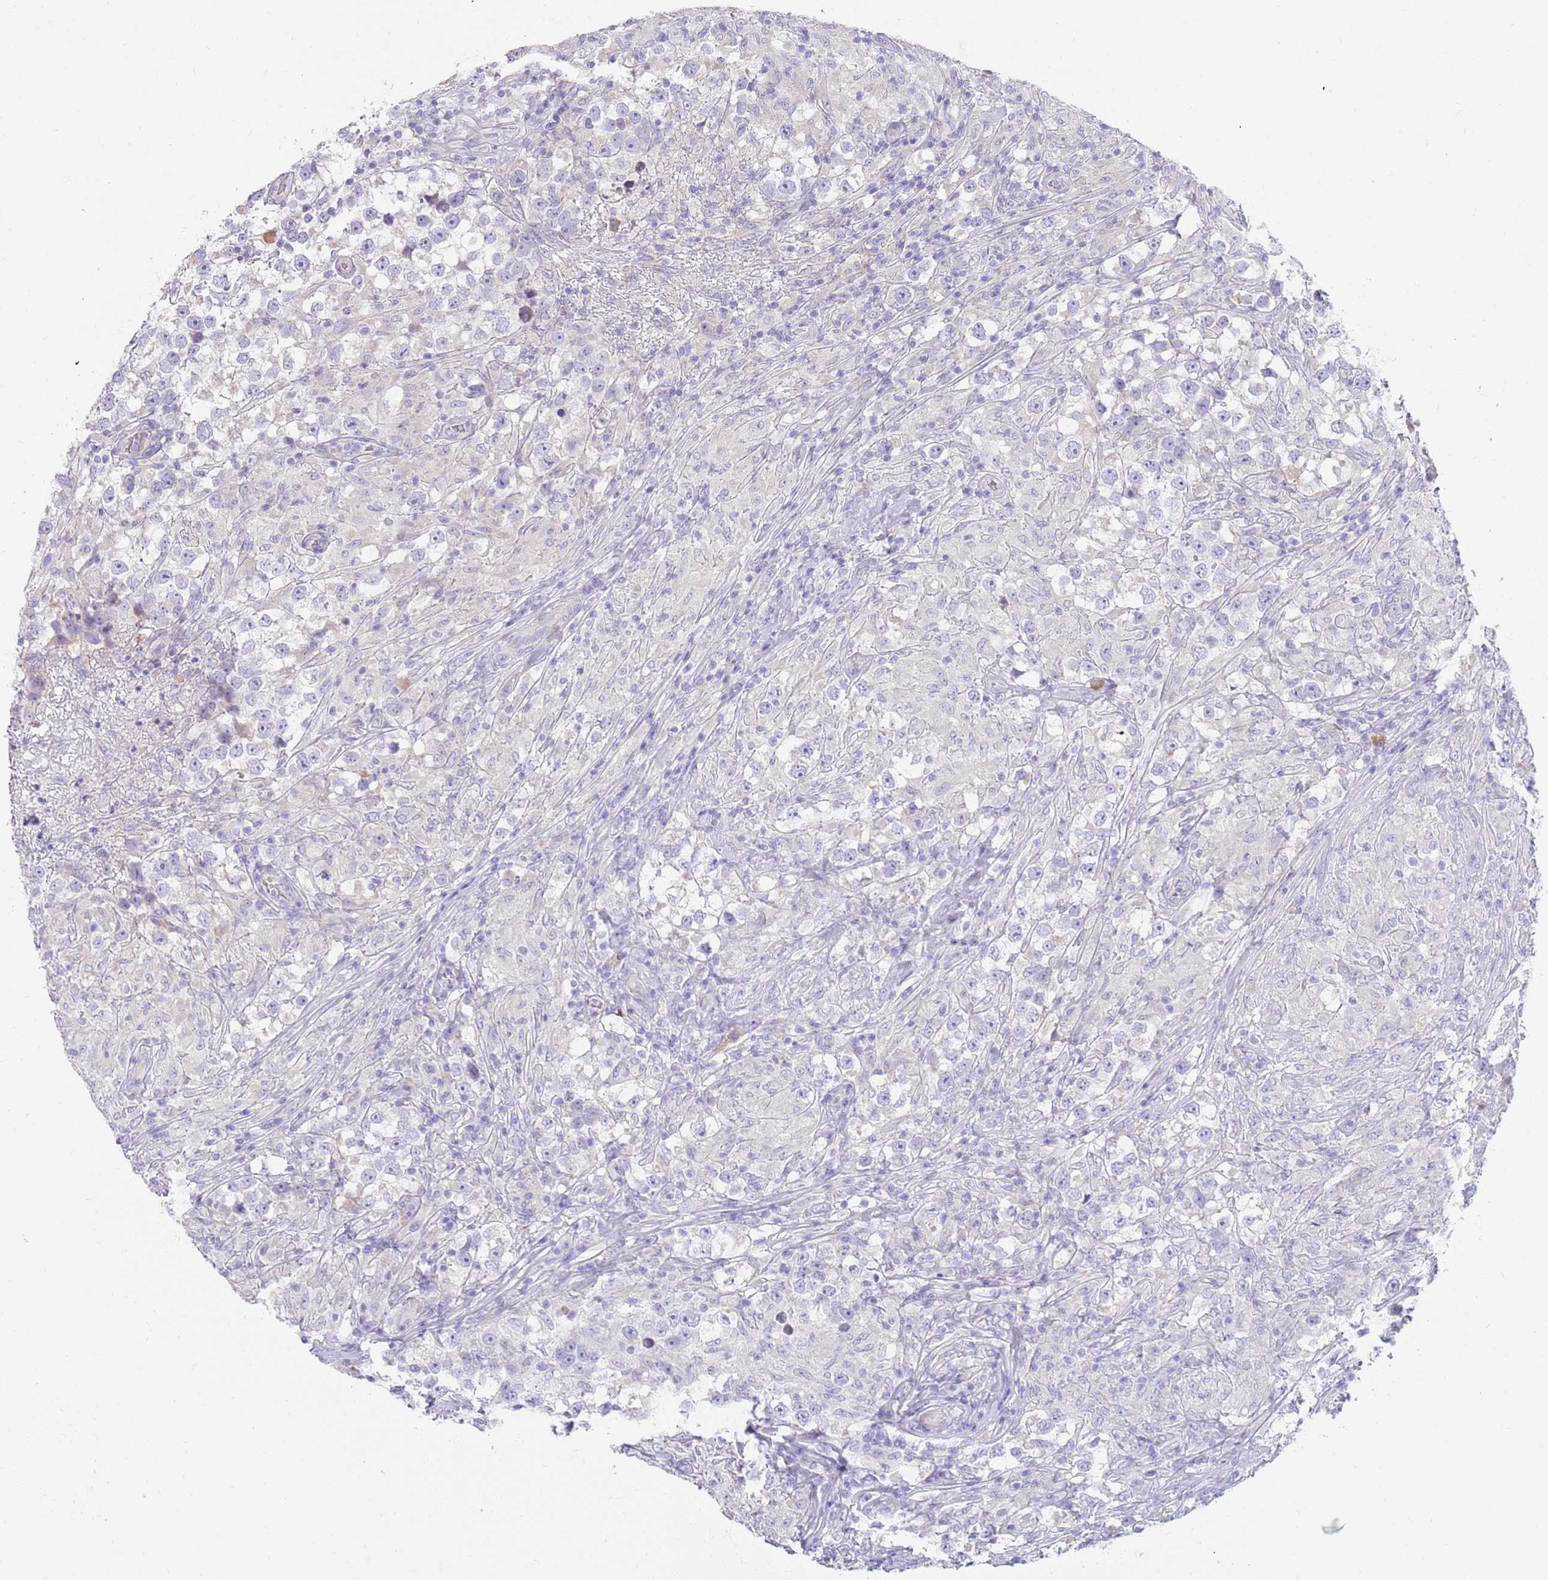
{"staining": {"intensity": "negative", "quantity": "none", "location": "none"}, "tissue": "testis cancer", "cell_type": "Tumor cells", "image_type": "cancer", "snomed": [{"axis": "morphology", "description": "Seminoma, NOS"}, {"axis": "topography", "description": "Testis"}], "caption": "There is no significant positivity in tumor cells of testis seminoma. (IHC, brightfield microscopy, high magnification).", "gene": "CCDC149", "patient": {"sex": "male", "age": 46}}